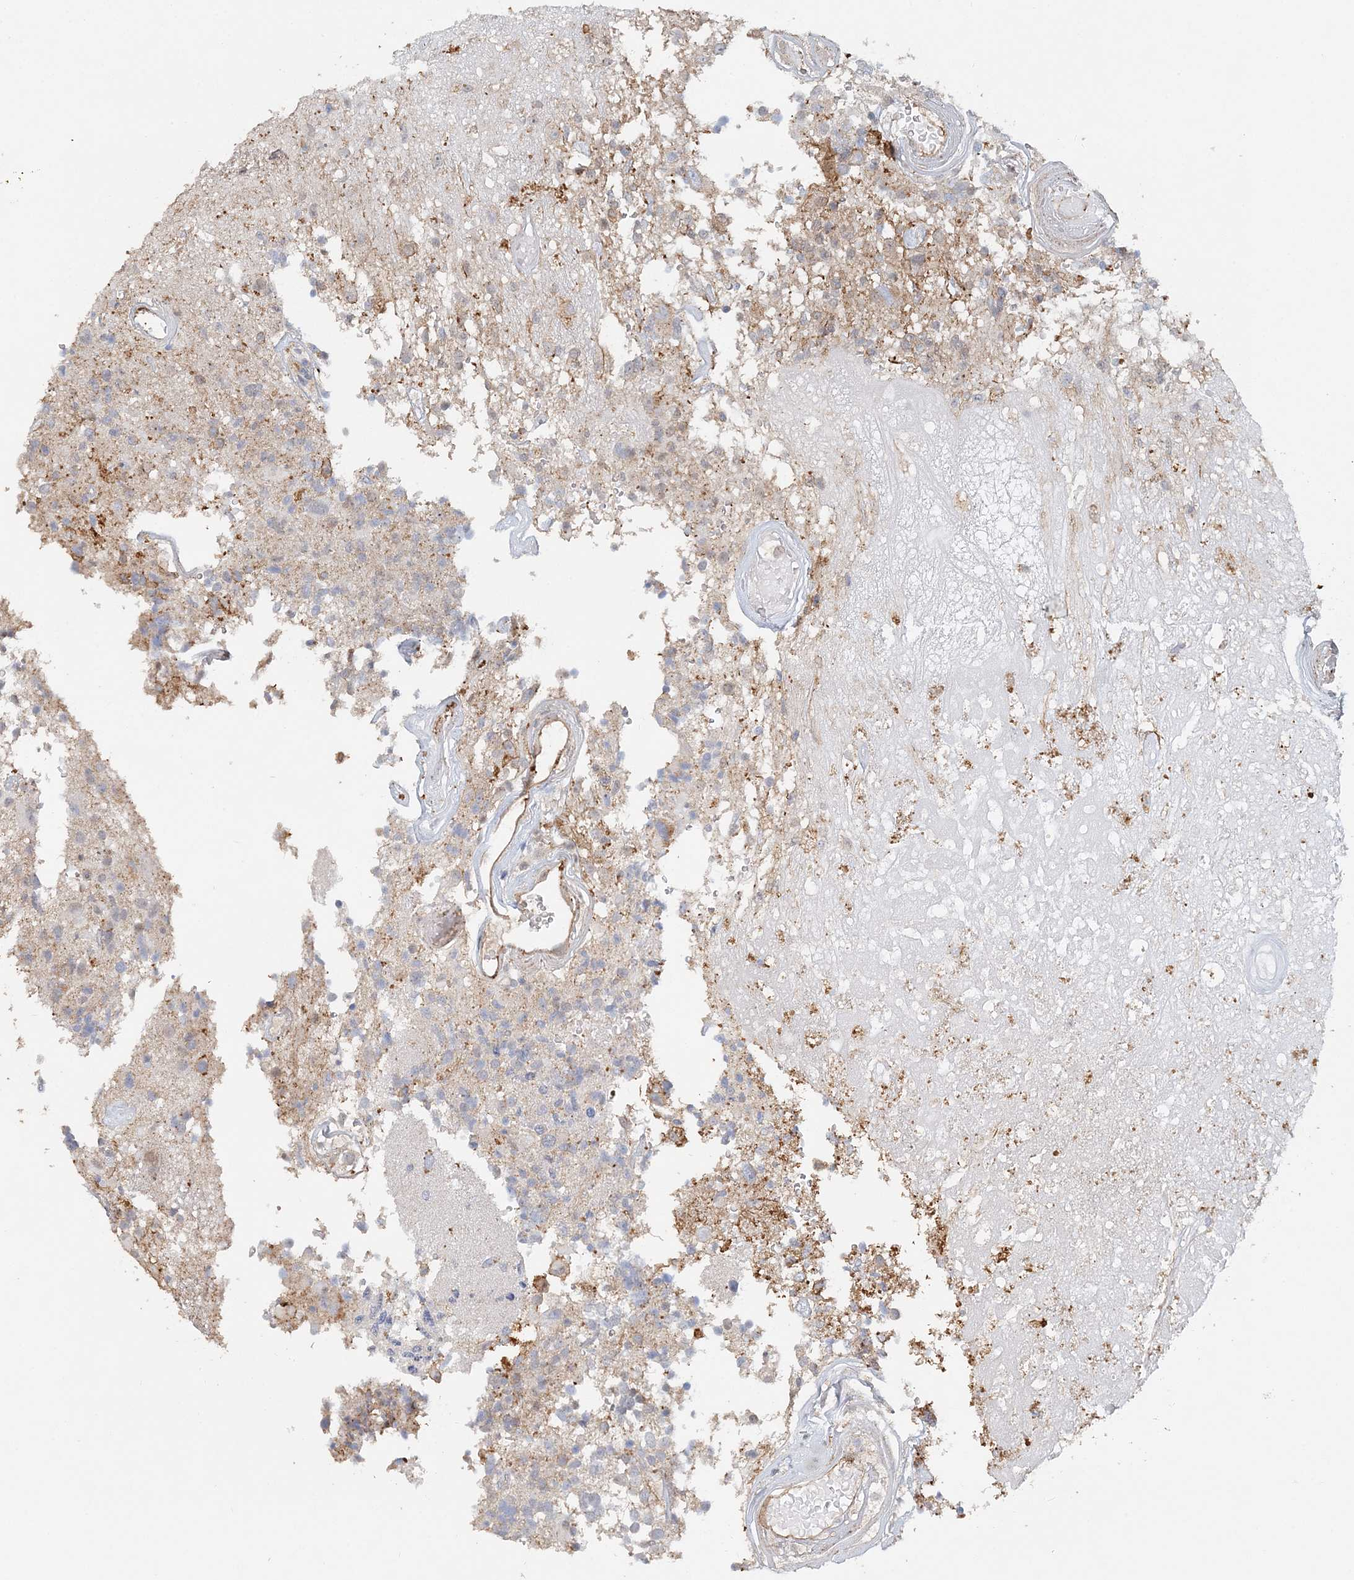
{"staining": {"intensity": "weak", "quantity": "<25%", "location": "cytoplasmic/membranous"}, "tissue": "glioma", "cell_type": "Tumor cells", "image_type": "cancer", "snomed": [{"axis": "morphology", "description": "Glioma, malignant, High grade"}, {"axis": "morphology", "description": "Glioblastoma, NOS"}, {"axis": "topography", "description": "Brain"}], "caption": "Immunohistochemical staining of glioblastoma exhibits no significant positivity in tumor cells.", "gene": "MAT2B", "patient": {"sex": "male", "age": 60}}